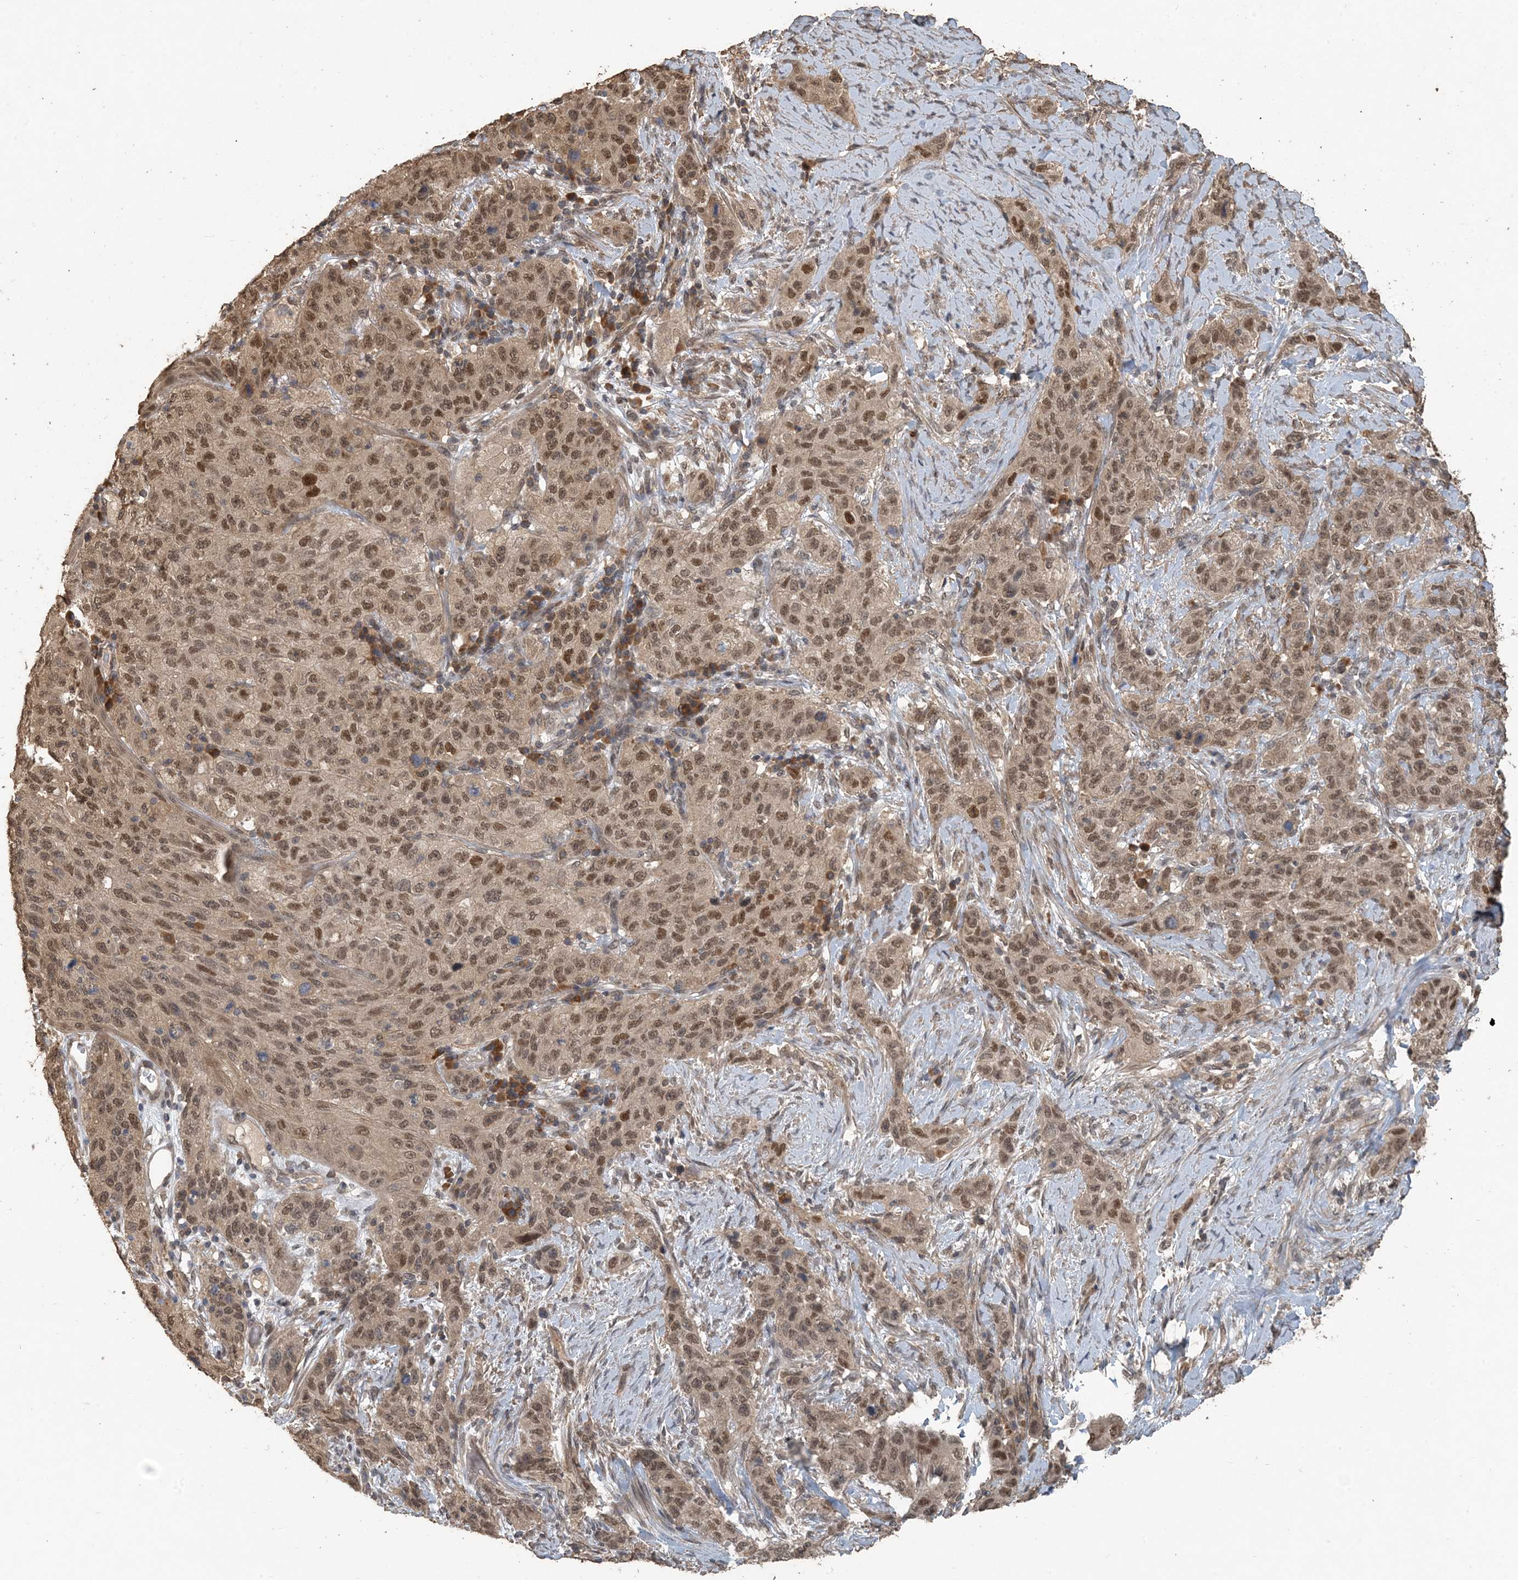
{"staining": {"intensity": "moderate", "quantity": ">75%", "location": "nuclear"}, "tissue": "stomach cancer", "cell_type": "Tumor cells", "image_type": "cancer", "snomed": [{"axis": "morphology", "description": "Adenocarcinoma, NOS"}, {"axis": "topography", "description": "Stomach"}], "caption": "Protein expression analysis of stomach cancer exhibits moderate nuclear positivity in approximately >75% of tumor cells. (Stains: DAB (3,3'-diaminobenzidine) in brown, nuclei in blue, Microscopy: brightfield microscopy at high magnification).", "gene": "ZC3H12A", "patient": {"sex": "male", "age": 48}}